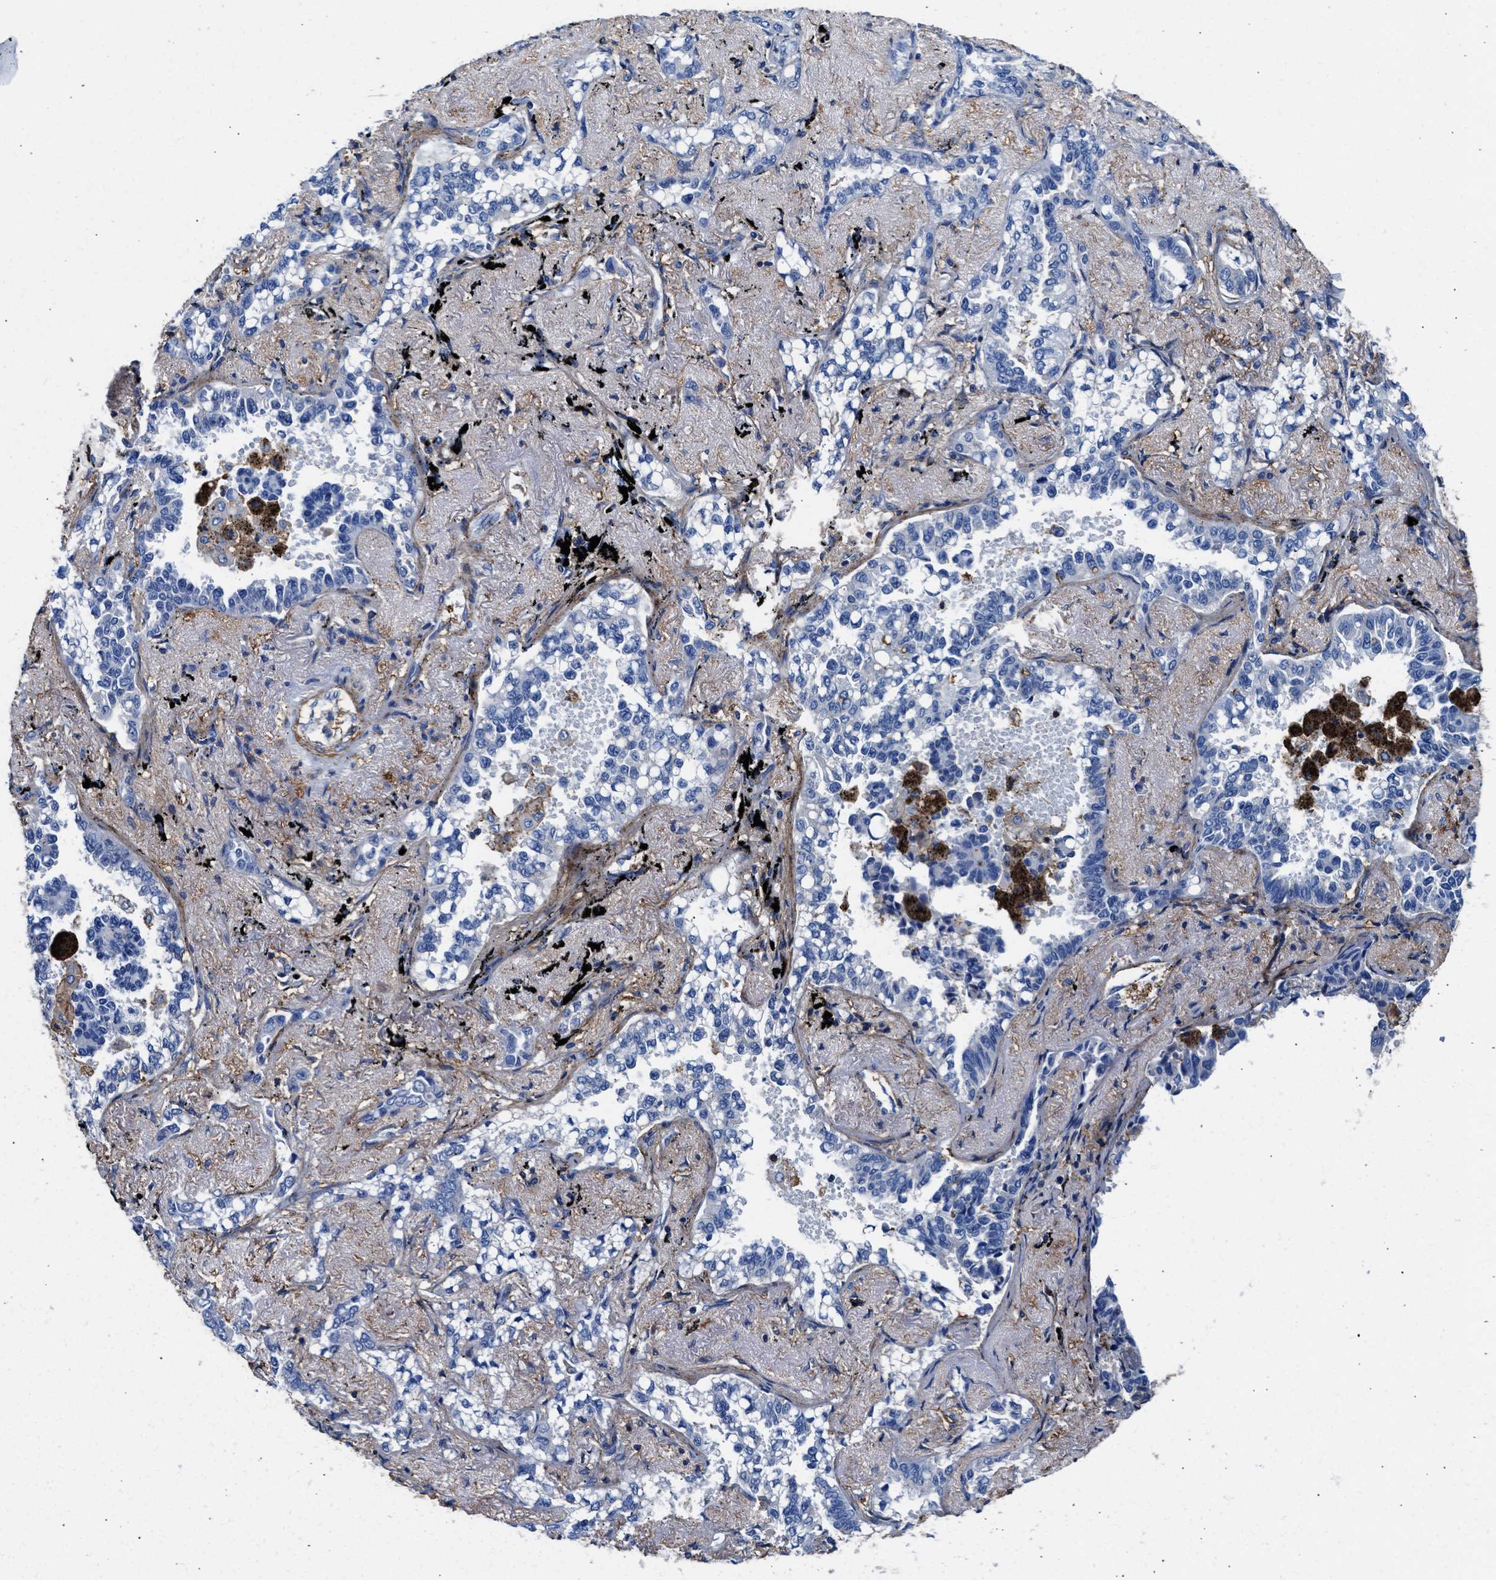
{"staining": {"intensity": "negative", "quantity": "none", "location": "none"}, "tissue": "lung cancer", "cell_type": "Tumor cells", "image_type": "cancer", "snomed": [{"axis": "morphology", "description": "Adenocarcinoma, NOS"}, {"axis": "topography", "description": "Lung"}], "caption": "Immunohistochemistry (IHC) micrograph of neoplastic tissue: human lung adenocarcinoma stained with DAB shows no significant protein positivity in tumor cells.", "gene": "KCNQ4", "patient": {"sex": "male", "age": 59}}